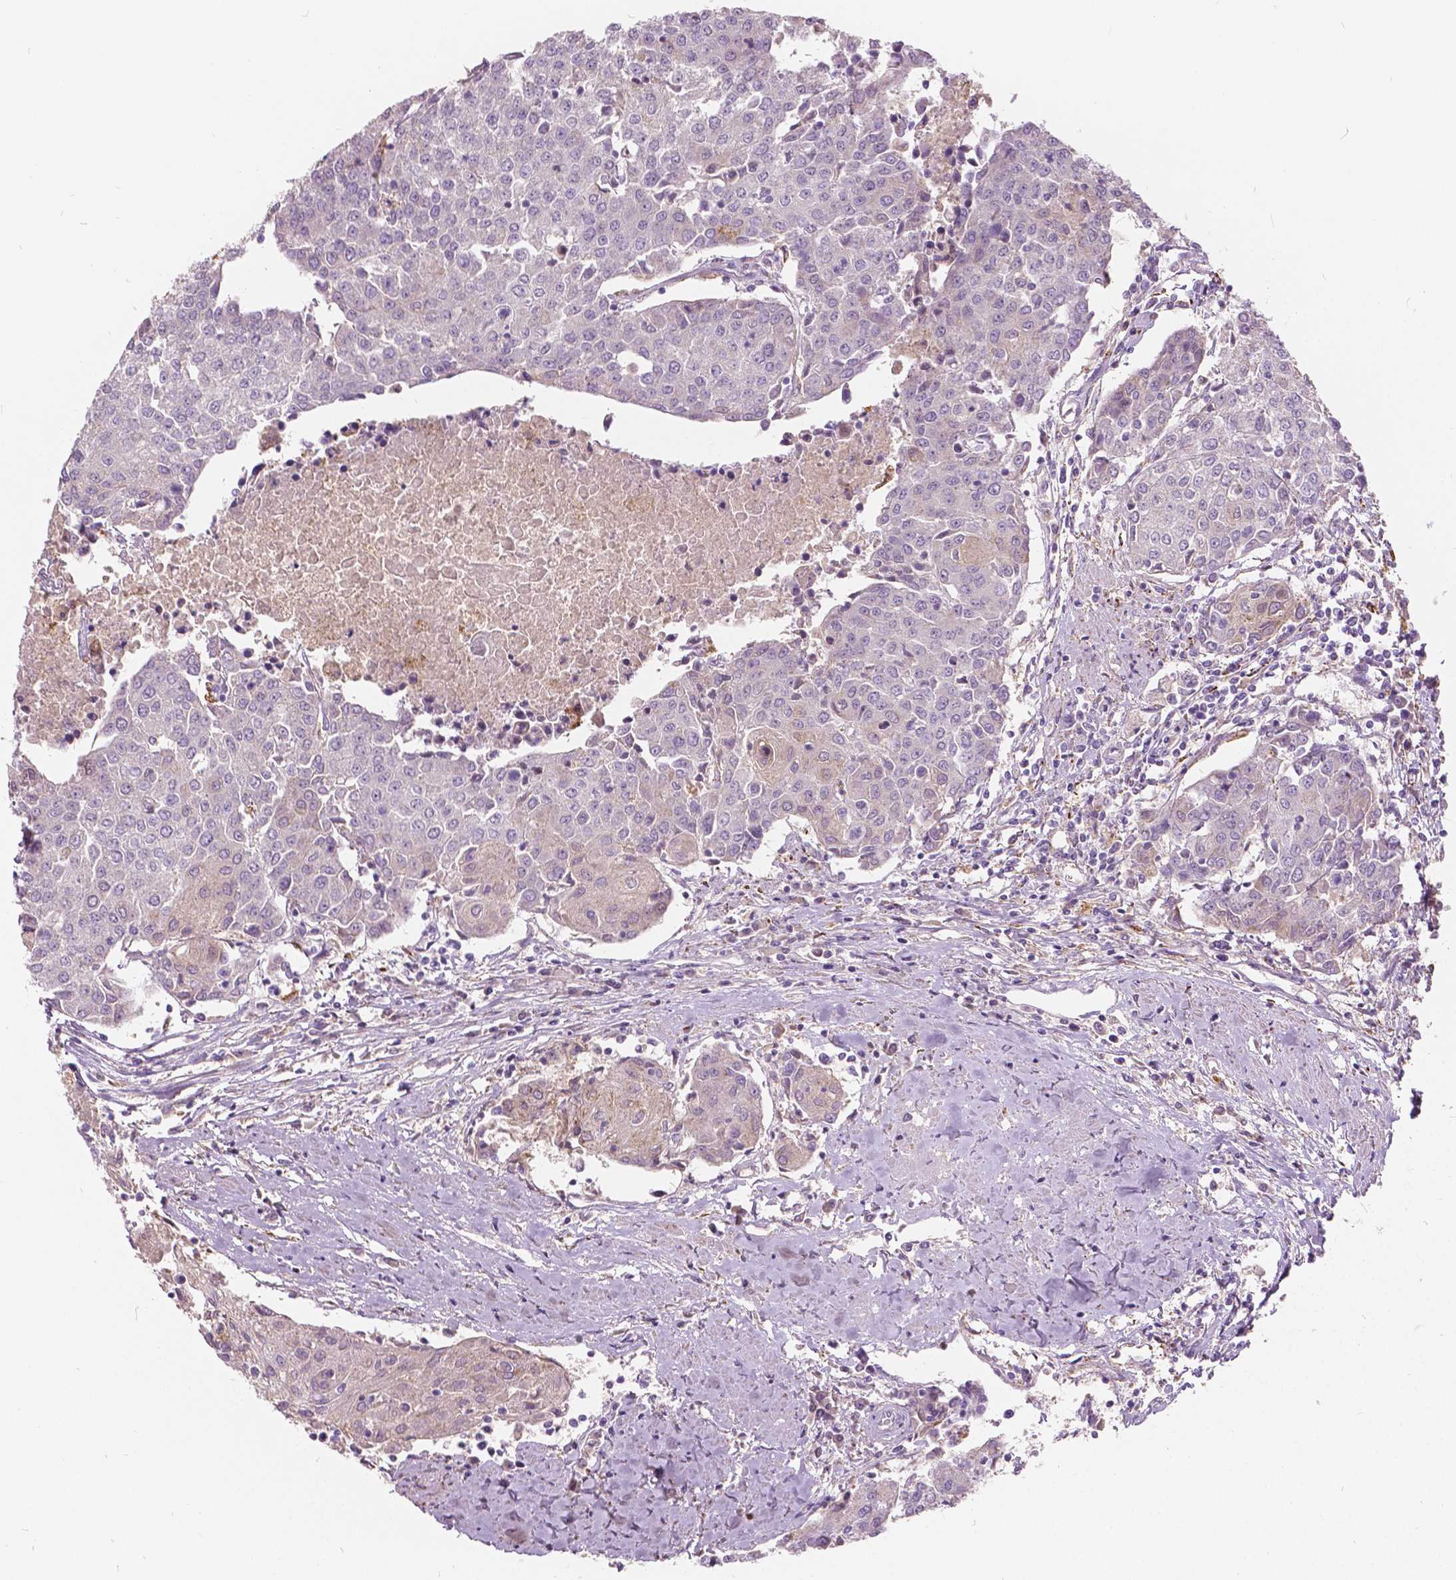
{"staining": {"intensity": "negative", "quantity": "none", "location": "none"}, "tissue": "urothelial cancer", "cell_type": "Tumor cells", "image_type": "cancer", "snomed": [{"axis": "morphology", "description": "Urothelial carcinoma, High grade"}, {"axis": "topography", "description": "Urinary bladder"}], "caption": "This is an immunohistochemistry histopathology image of human urothelial cancer. There is no positivity in tumor cells.", "gene": "DLX6", "patient": {"sex": "female", "age": 85}}